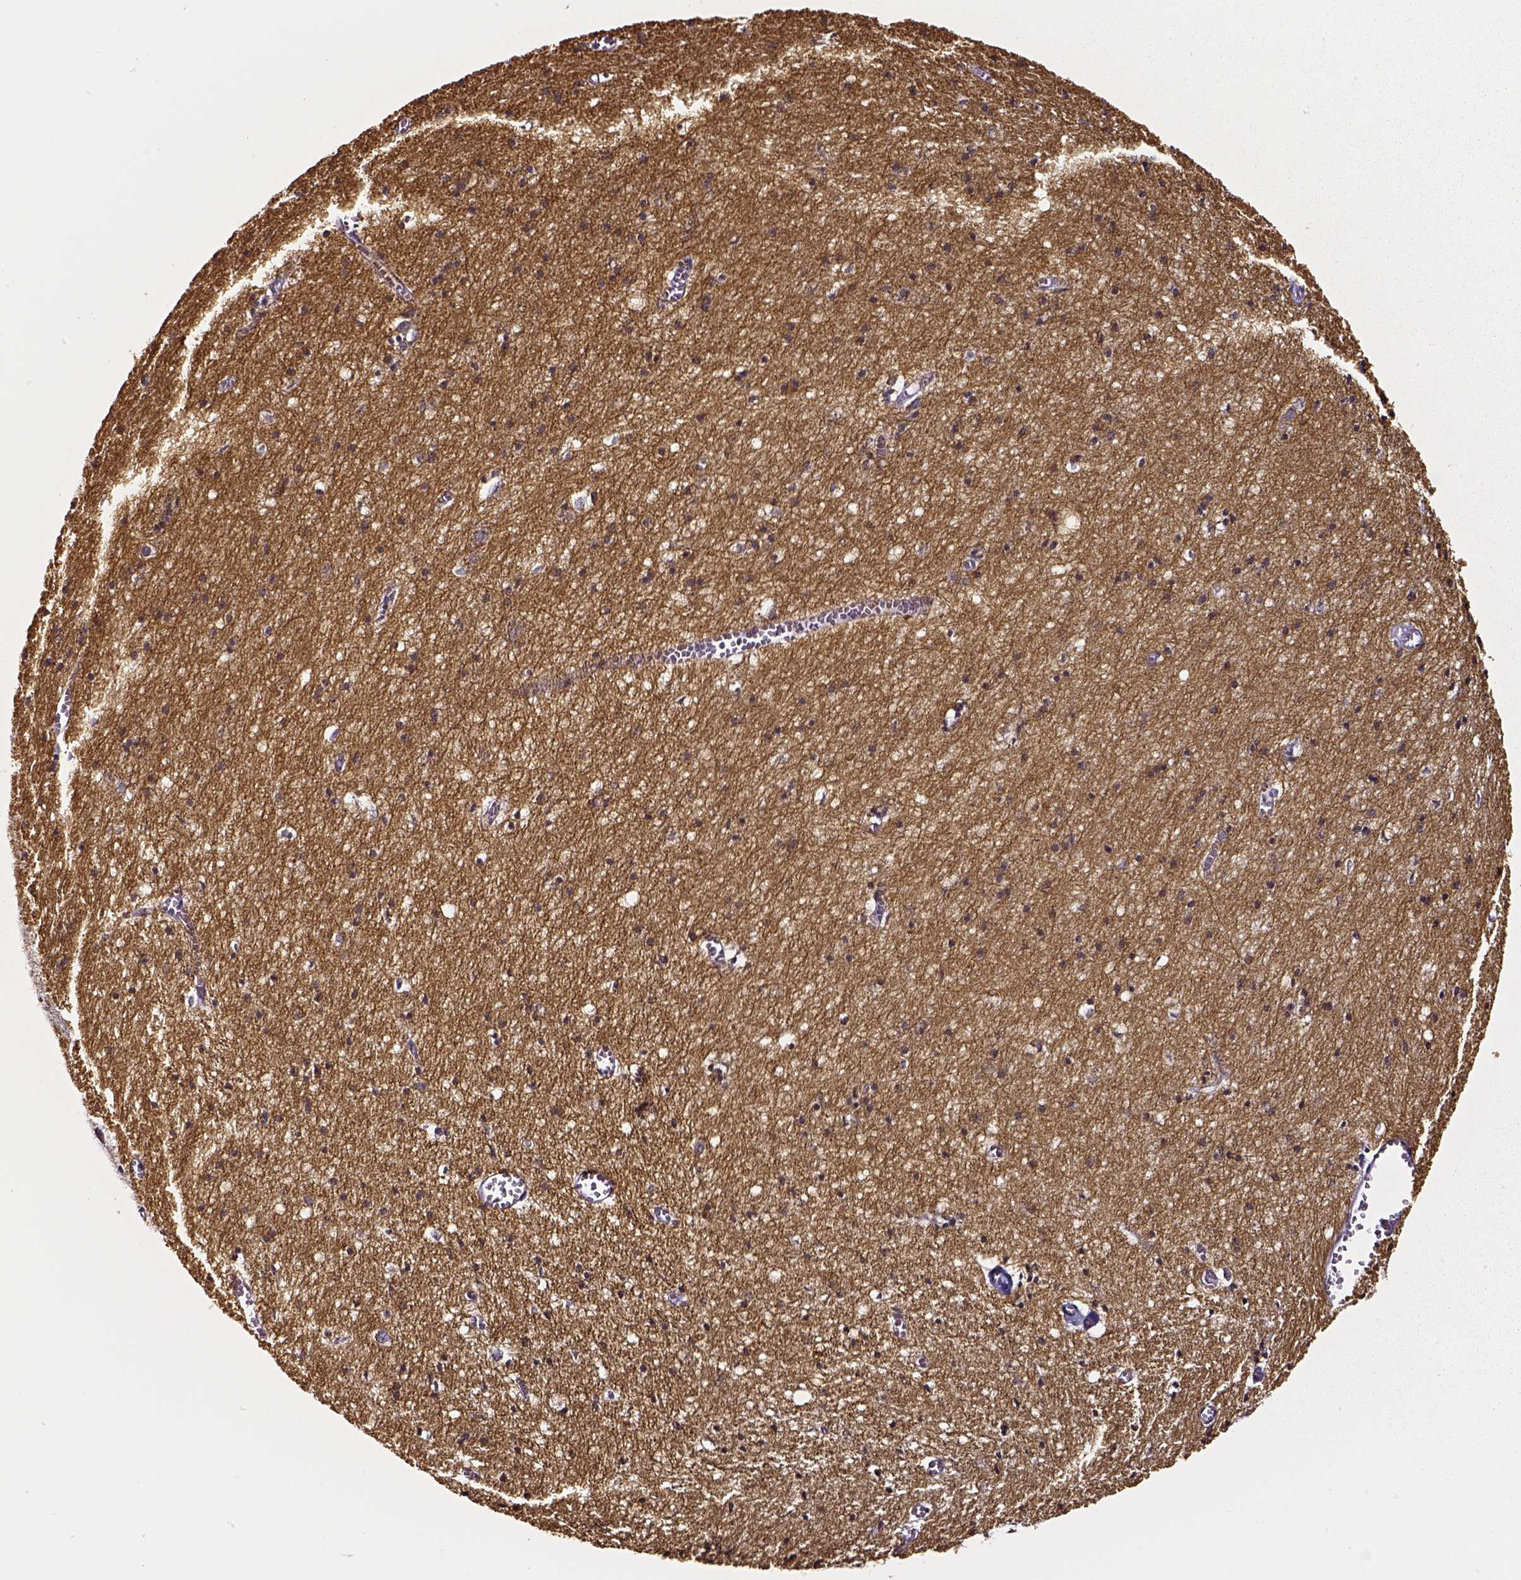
{"staining": {"intensity": "negative", "quantity": "none", "location": "none"}, "tissue": "cerebral cortex", "cell_type": "Endothelial cells", "image_type": "normal", "snomed": [{"axis": "morphology", "description": "Normal tissue, NOS"}, {"axis": "topography", "description": "Cerebral cortex"}], "caption": "Image shows no significant protein positivity in endothelial cells of benign cerebral cortex. (DAB (3,3'-diaminobenzidine) immunohistochemistry with hematoxylin counter stain).", "gene": "SMIM17", "patient": {"sex": "male", "age": 70}}